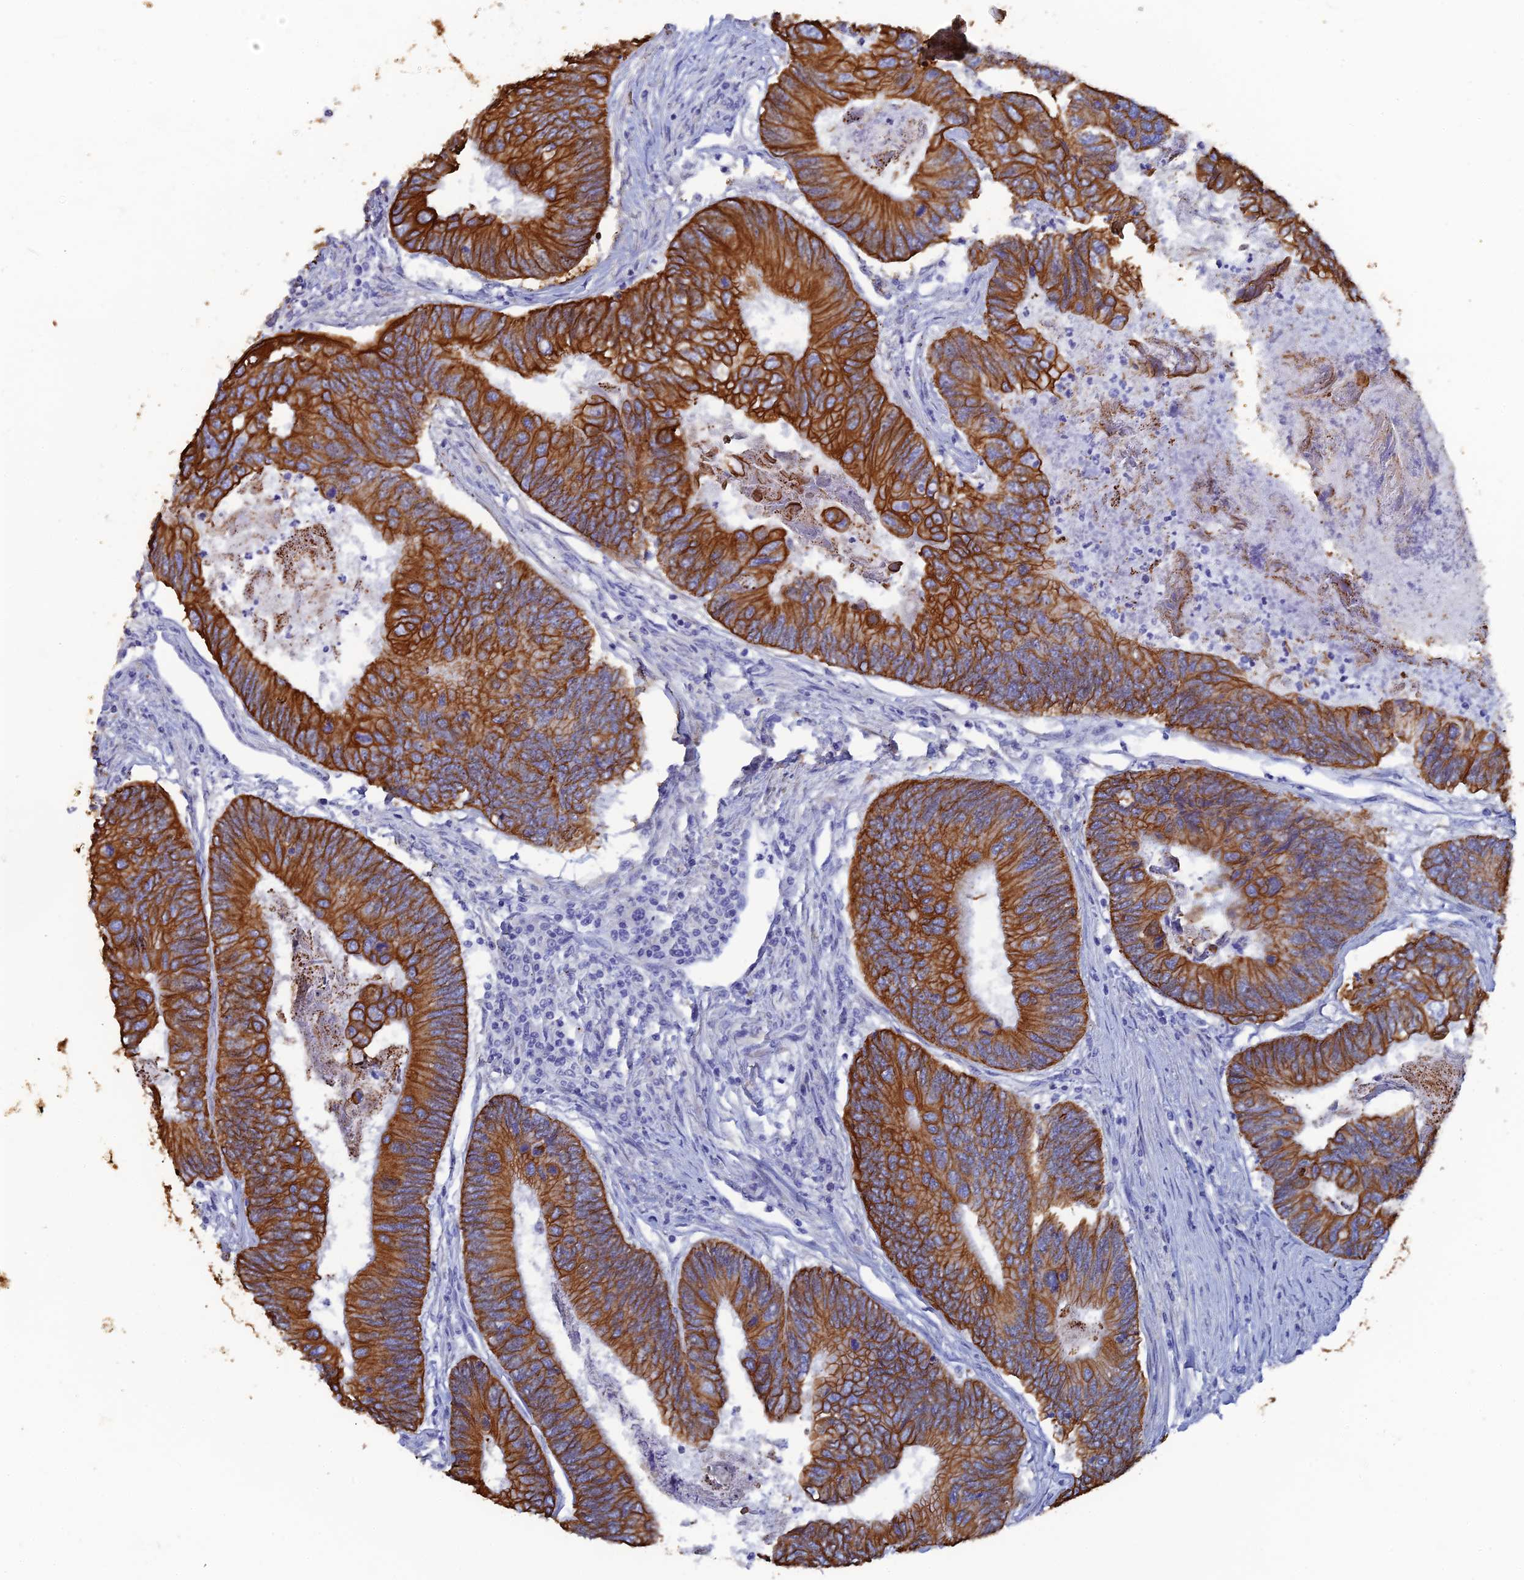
{"staining": {"intensity": "strong", "quantity": ">75%", "location": "cytoplasmic/membranous"}, "tissue": "colorectal cancer", "cell_type": "Tumor cells", "image_type": "cancer", "snomed": [{"axis": "morphology", "description": "Adenocarcinoma, NOS"}, {"axis": "topography", "description": "Colon"}], "caption": "Immunohistochemistry (IHC) staining of colorectal adenocarcinoma, which demonstrates high levels of strong cytoplasmic/membranous expression in about >75% of tumor cells indicating strong cytoplasmic/membranous protein staining. The staining was performed using DAB (brown) for protein detection and nuclei were counterstained in hematoxylin (blue).", "gene": "SRFBP1", "patient": {"sex": "female", "age": 67}}